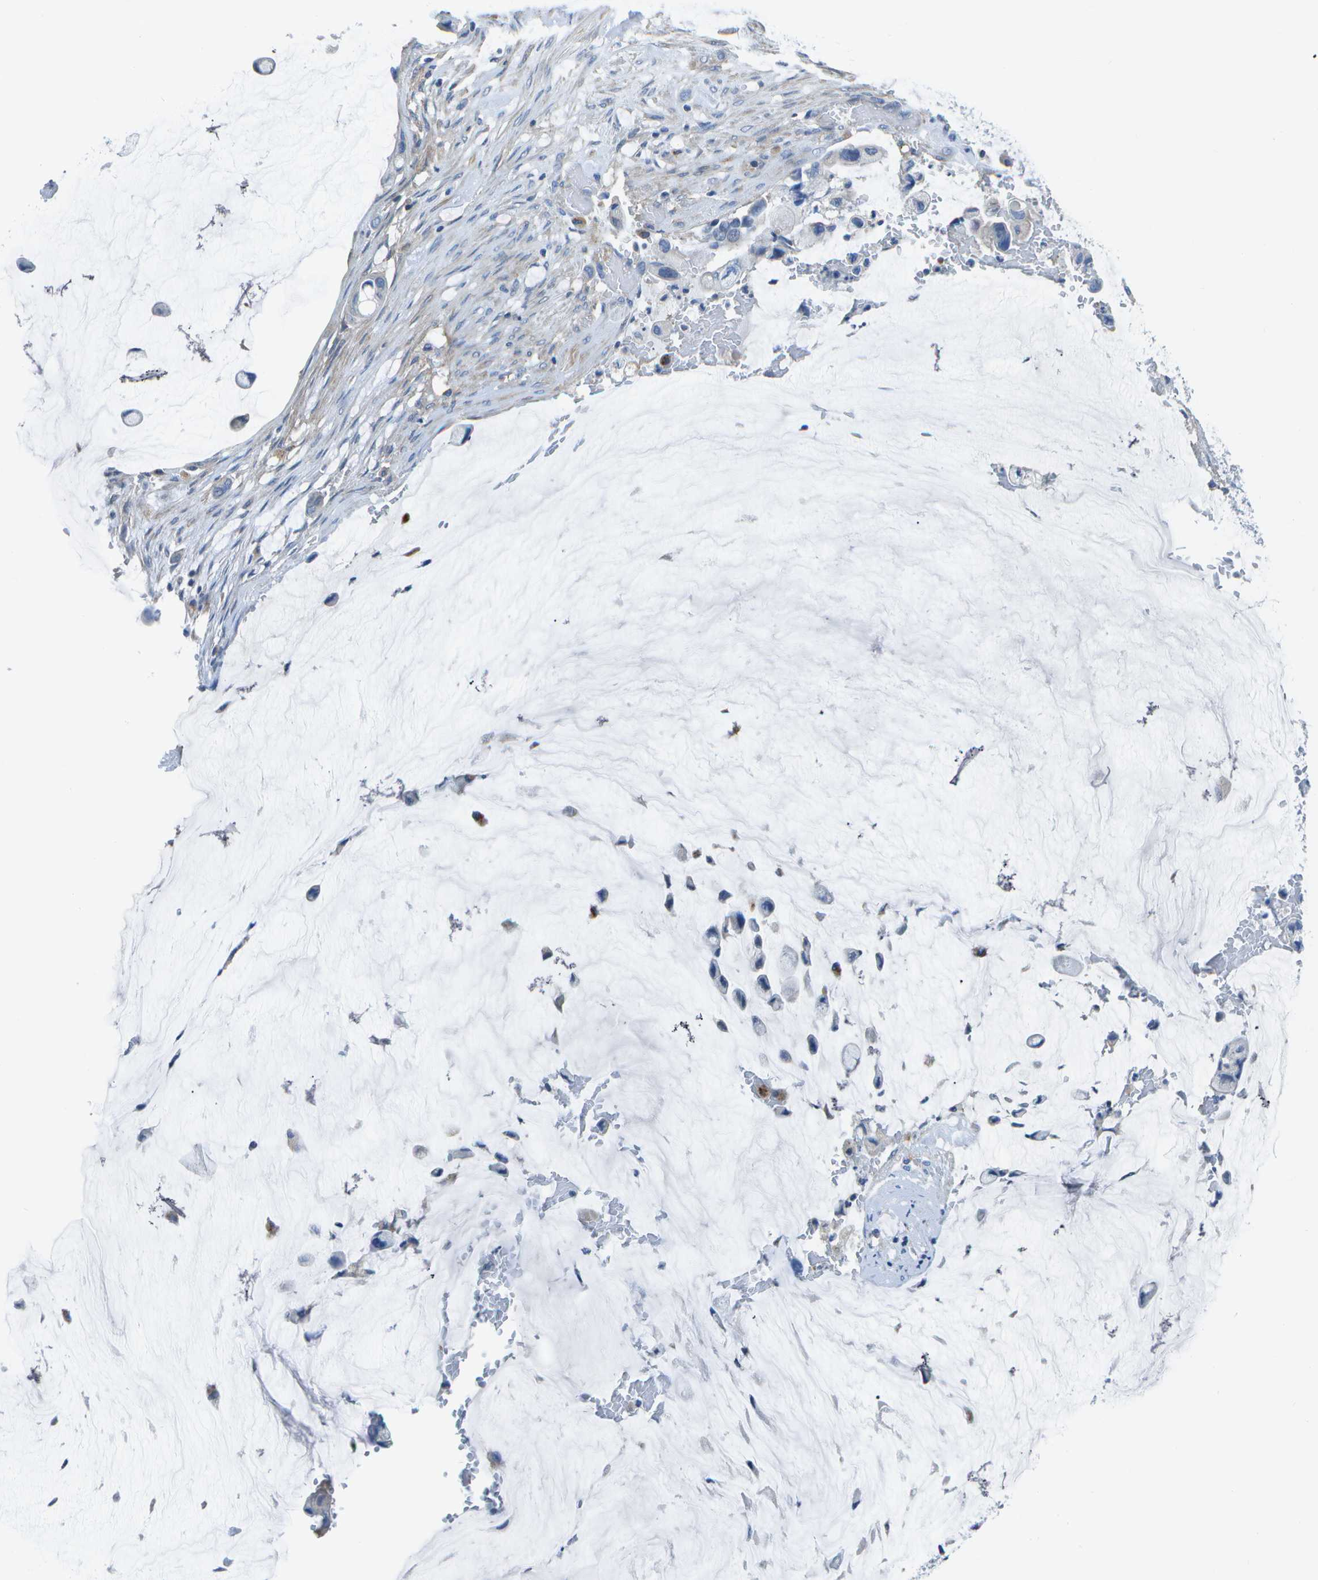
{"staining": {"intensity": "negative", "quantity": "none", "location": "none"}, "tissue": "pancreatic cancer", "cell_type": "Tumor cells", "image_type": "cancer", "snomed": [{"axis": "morphology", "description": "Adenocarcinoma, NOS"}, {"axis": "topography", "description": "Pancreas"}], "caption": "Pancreatic cancer (adenocarcinoma) stained for a protein using IHC displays no staining tumor cells.", "gene": "DCT", "patient": {"sex": "male", "age": 41}}